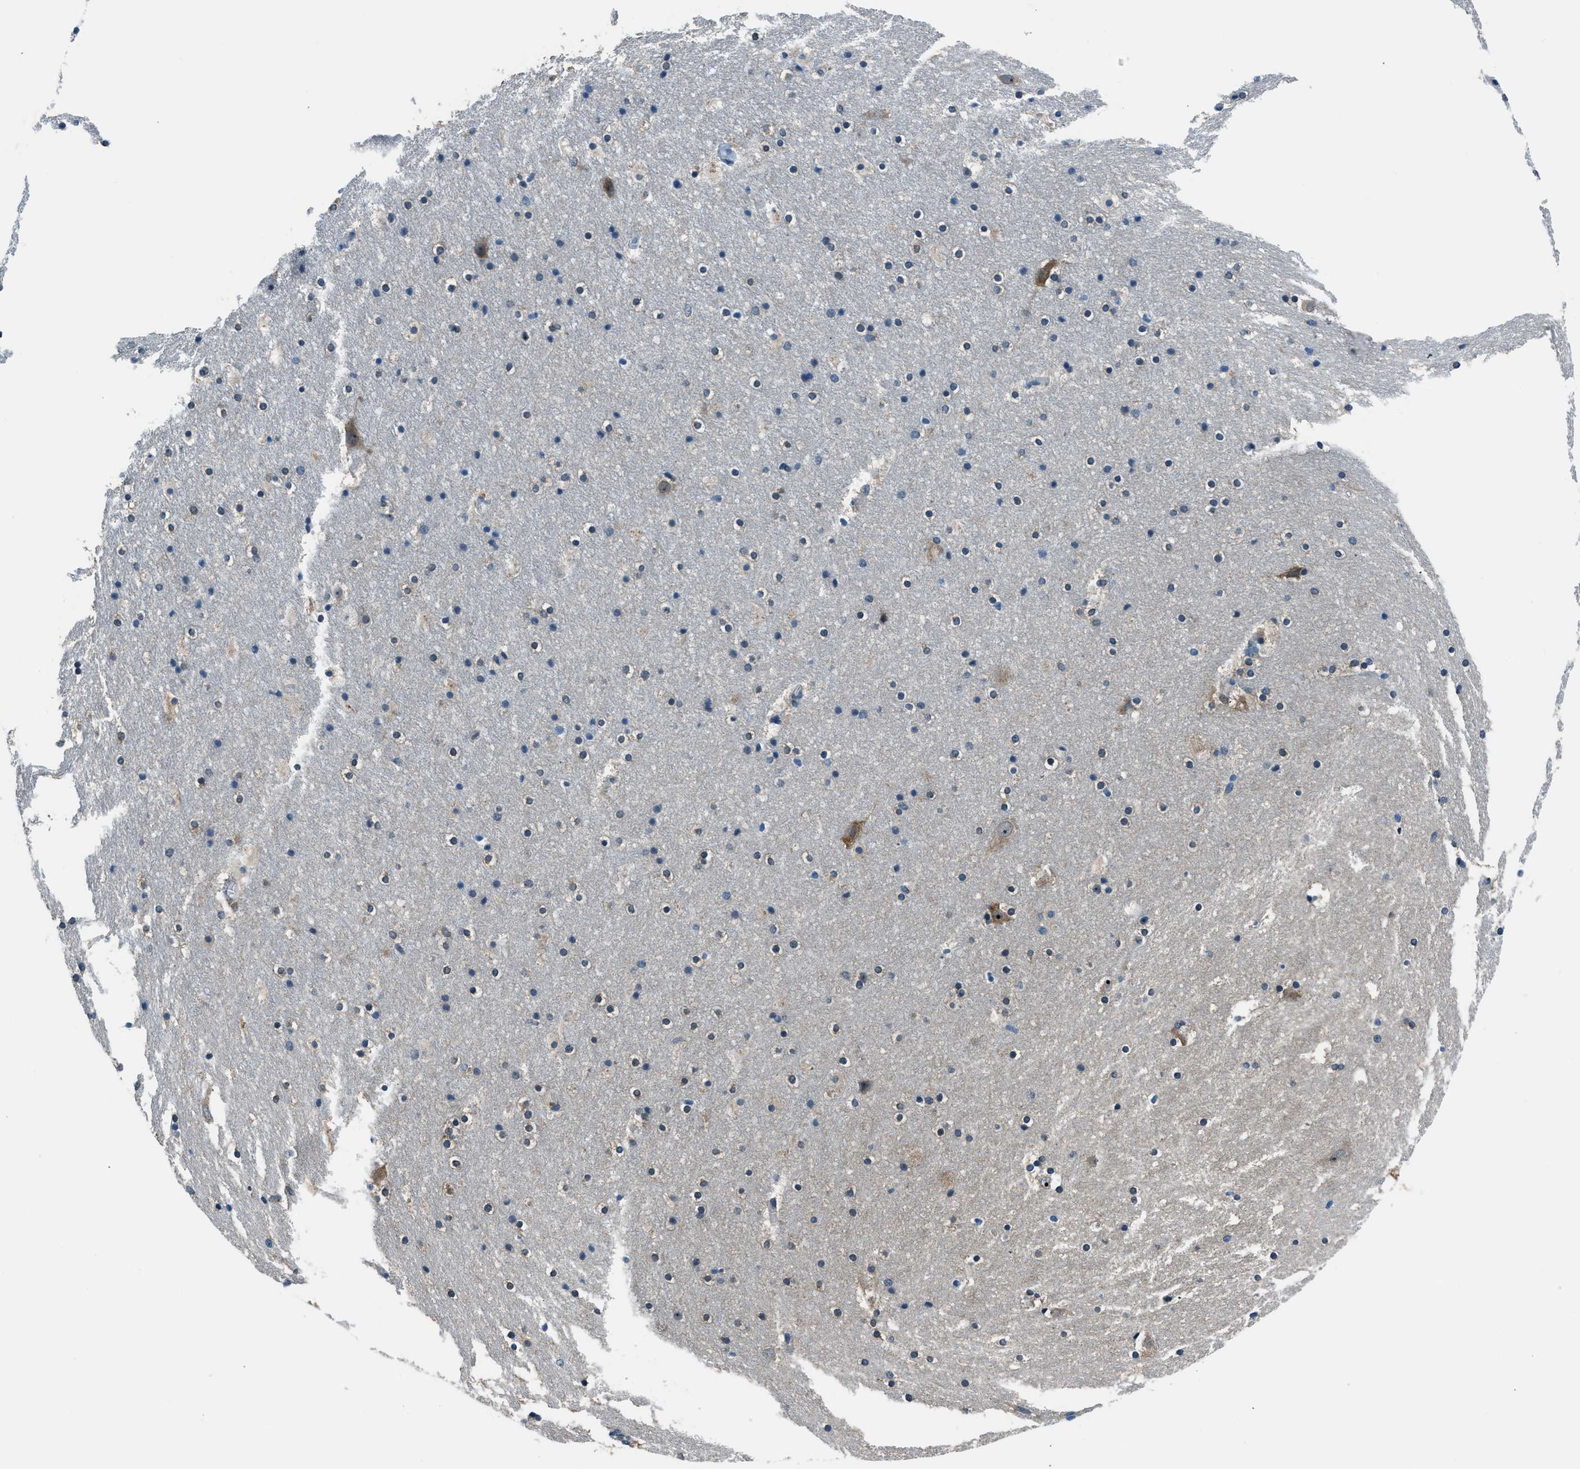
{"staining": {"intensity": "weak", "quantity": "25%-75%", "location": "nuclear"}, "tissue": "hippocampus", "cell_type": "Glial cells", "image_type": "normal", "snomed": [{"axis": "morphology", "description": "Normal tissue, NOS"}, {"axis": "topography", "description": "Hippocampus"}], "caption": "Unremarkable hippocampus shows weak nuclear staining in about 25%-75% of glial cells, visualized by immunohistochemistry.", "gene": "ARFGAP2", "patient": {"sex": "male", "age": 45}}